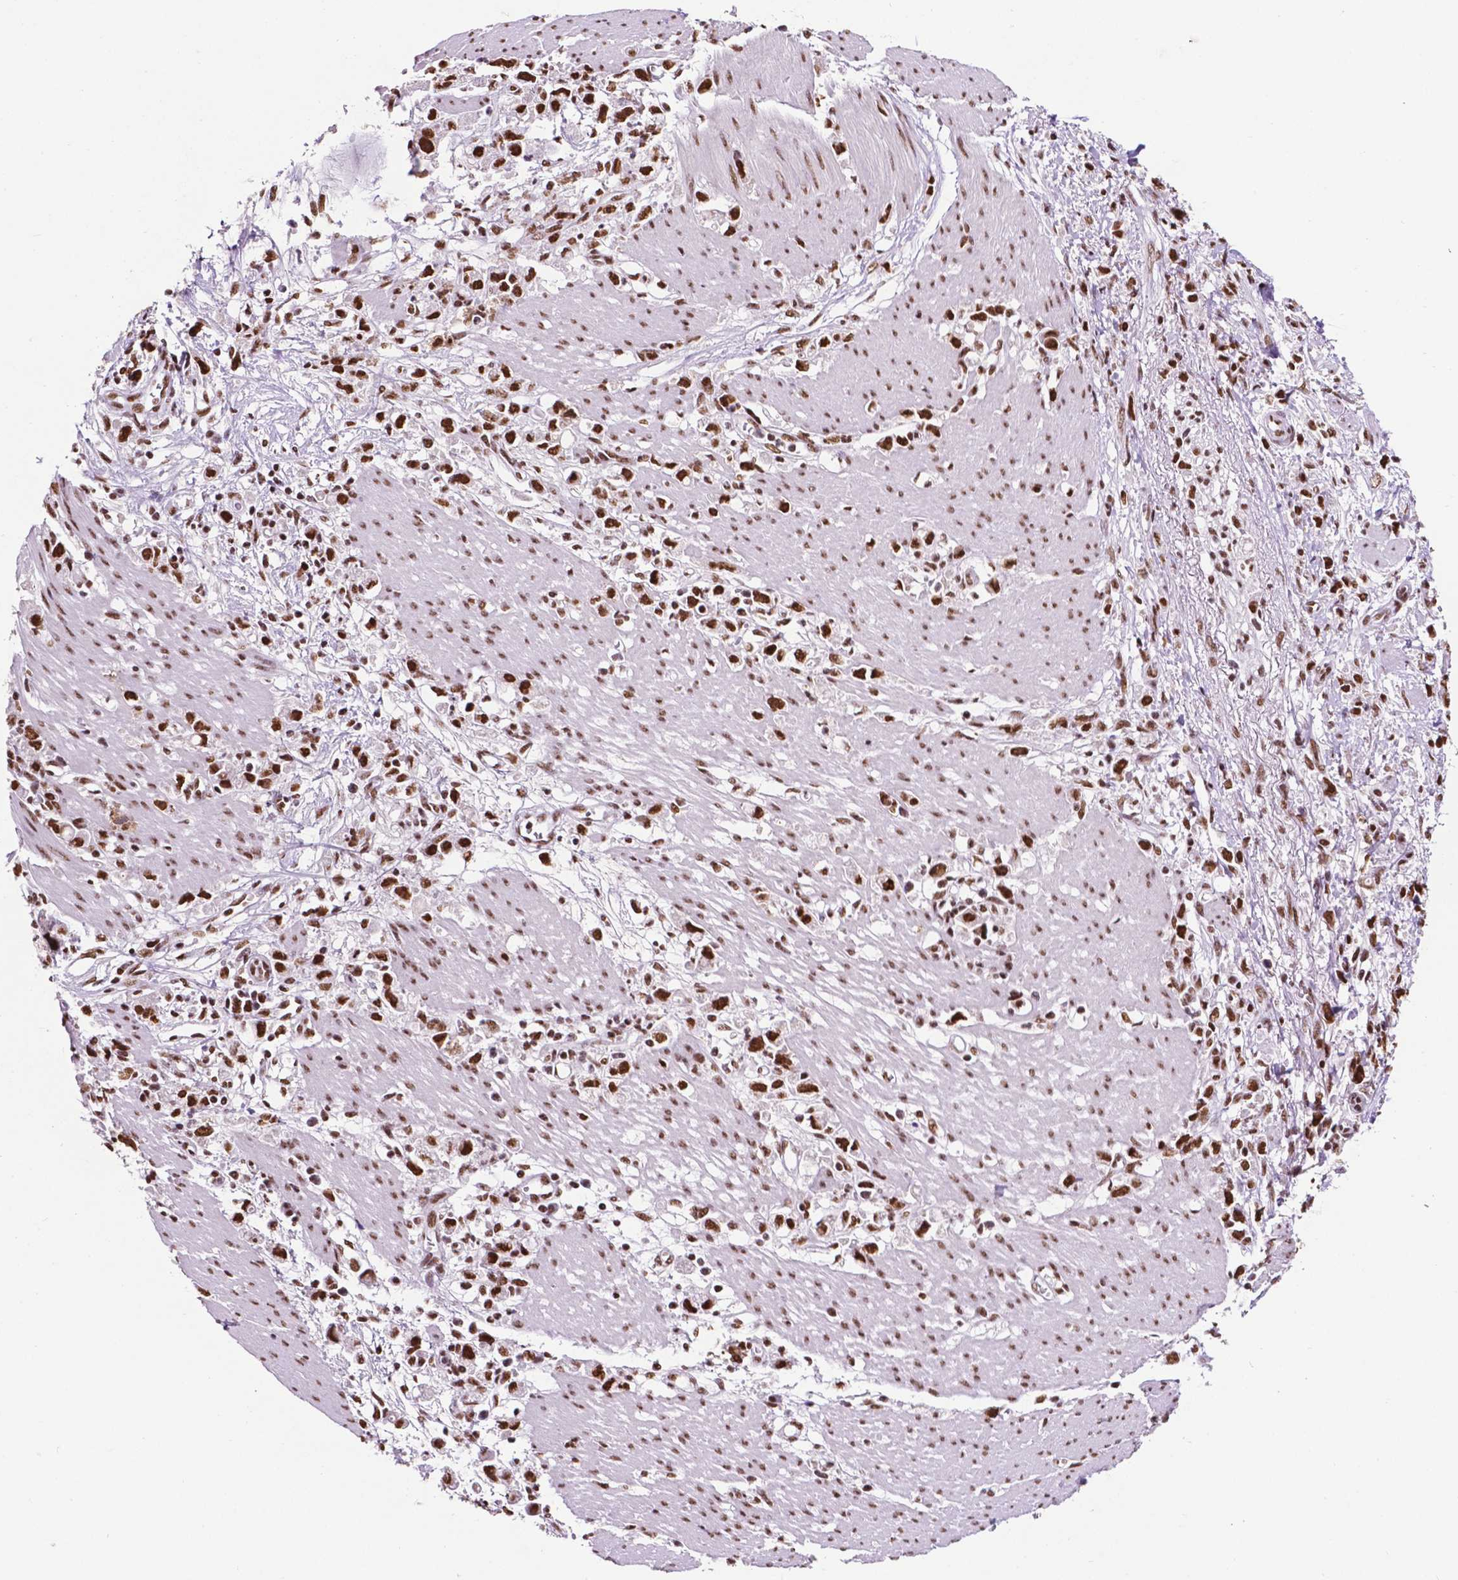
{"staining": {"intensity": "strong", "quantity": ">75%", "location": "nuclear"}, "tissue": "stomach cancer", "cell_type": "Tumor cells", "image_type": "cancer", "snomed": [{"axis": "morphology", "description": "Adenocarcinoma, NOS"}, {"axis": "topography", "description": "Stomach"}], "caption": "Stomach adenocarcinoma stained with DAB immunohistochemistry shows high levels of strong nuclear expression in about >75% of tumor cells.", "gene": "CCAR2", "patient": {"sex": "female", "age": 59}}